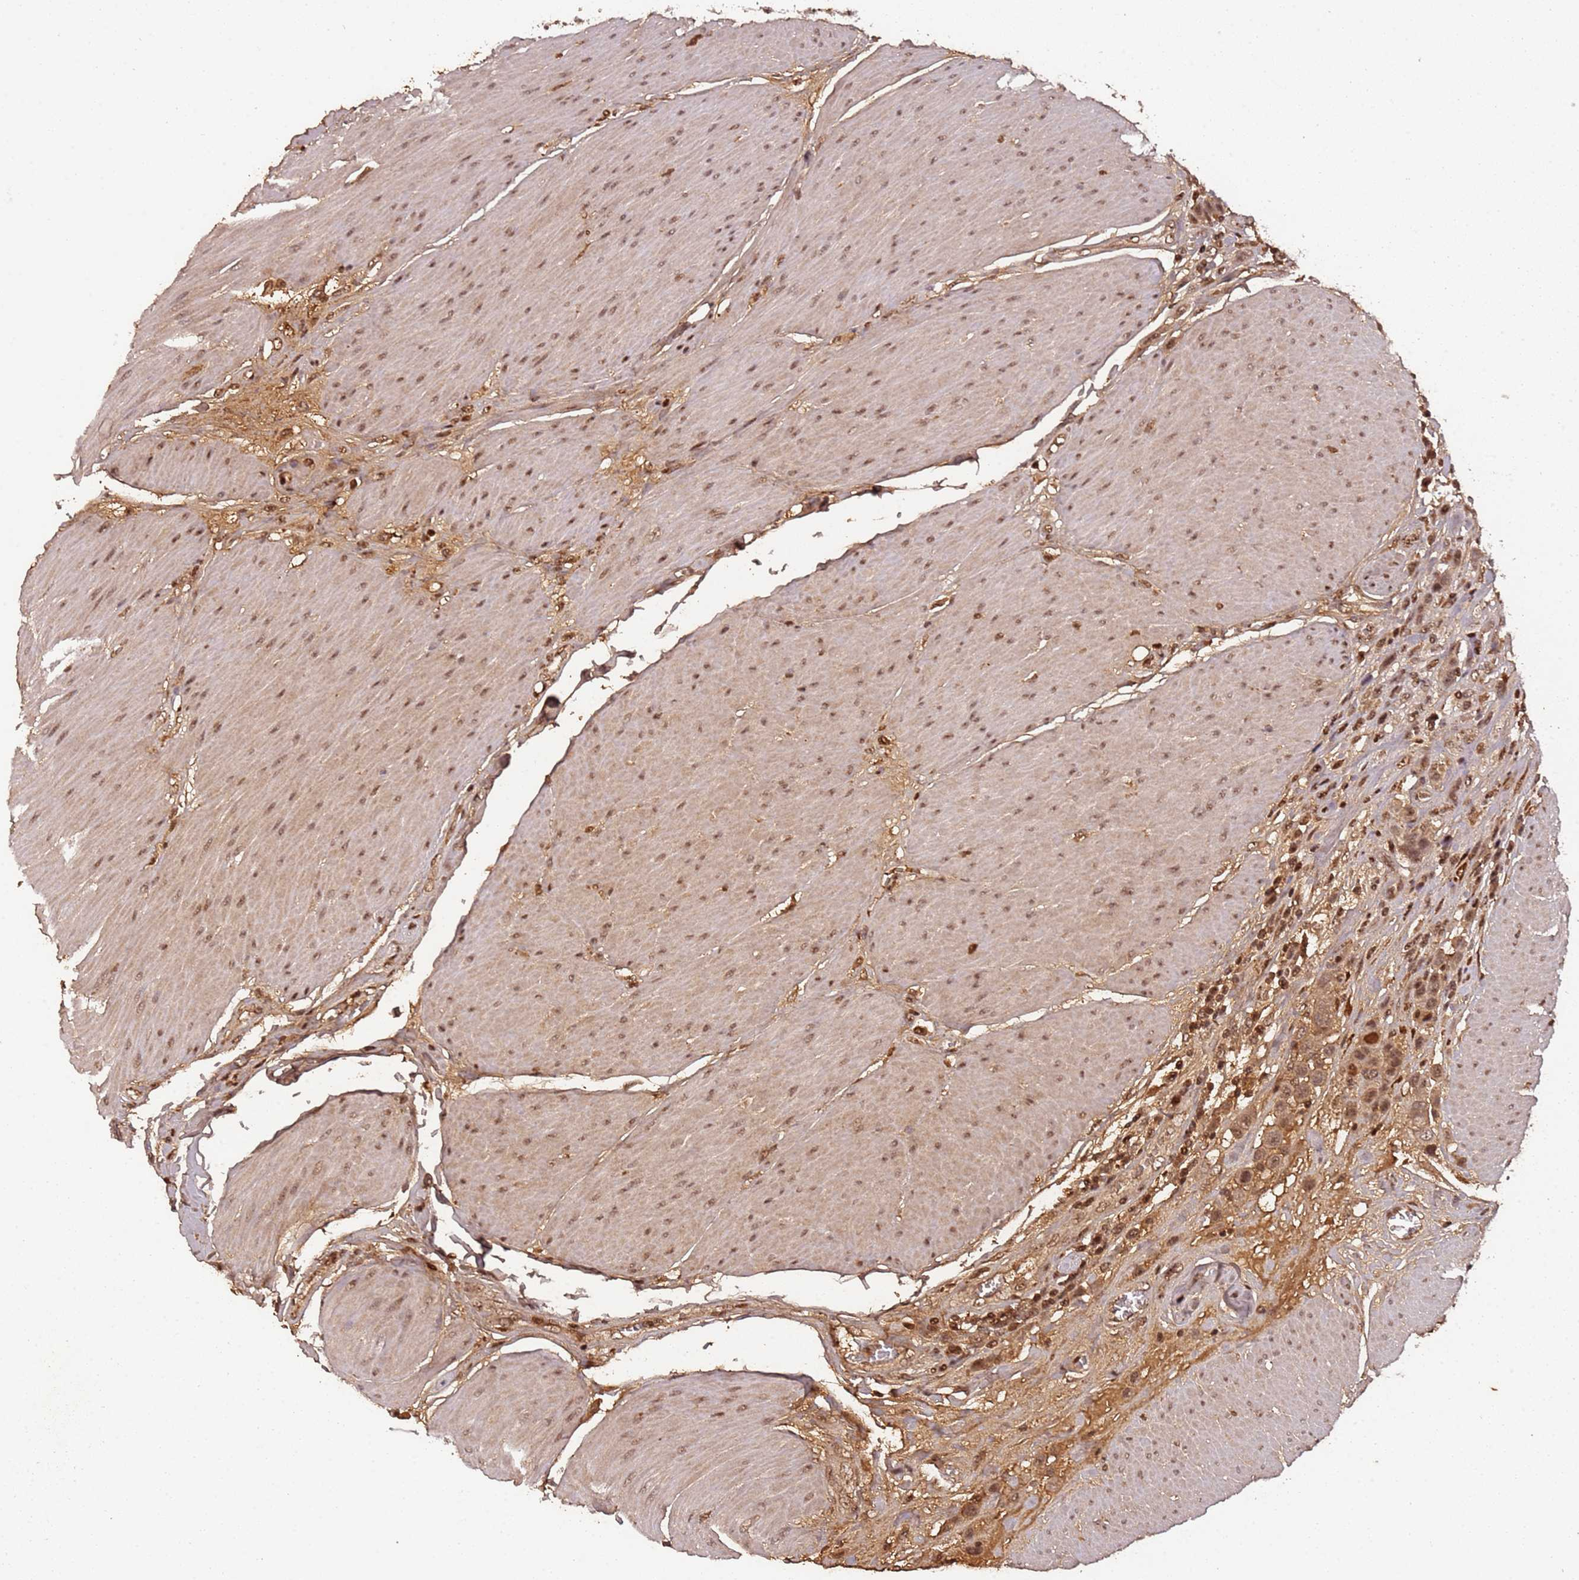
{"staining": {"intensity": "moderate", "quantity": ">75%", "location": "cytoplasmic/membranous,nuclear"}, "tissue": "urothelial cancer", "cell_type": "Tumor cells", "image_type": "cancer", "snomed": [{"axis": "morphology", "description": "Urothelial carcinoma, High grade"}, {"axis": "topography", "description": "Urinary bladder"}], "caption": "Urothelial carcinoma (high-grade) tissue demonstrates moderate cytoplasmic/membranous and nuclear expression in approximately >75% of tumor cells (Stains: DAB (3,3'-diaminobenzidine) in brown, nuclei in blue, Microscopy: brightfield microscopy at high magnification).", "gene": "COL1A2", "patient": {"sex": "male", "age": 50}}